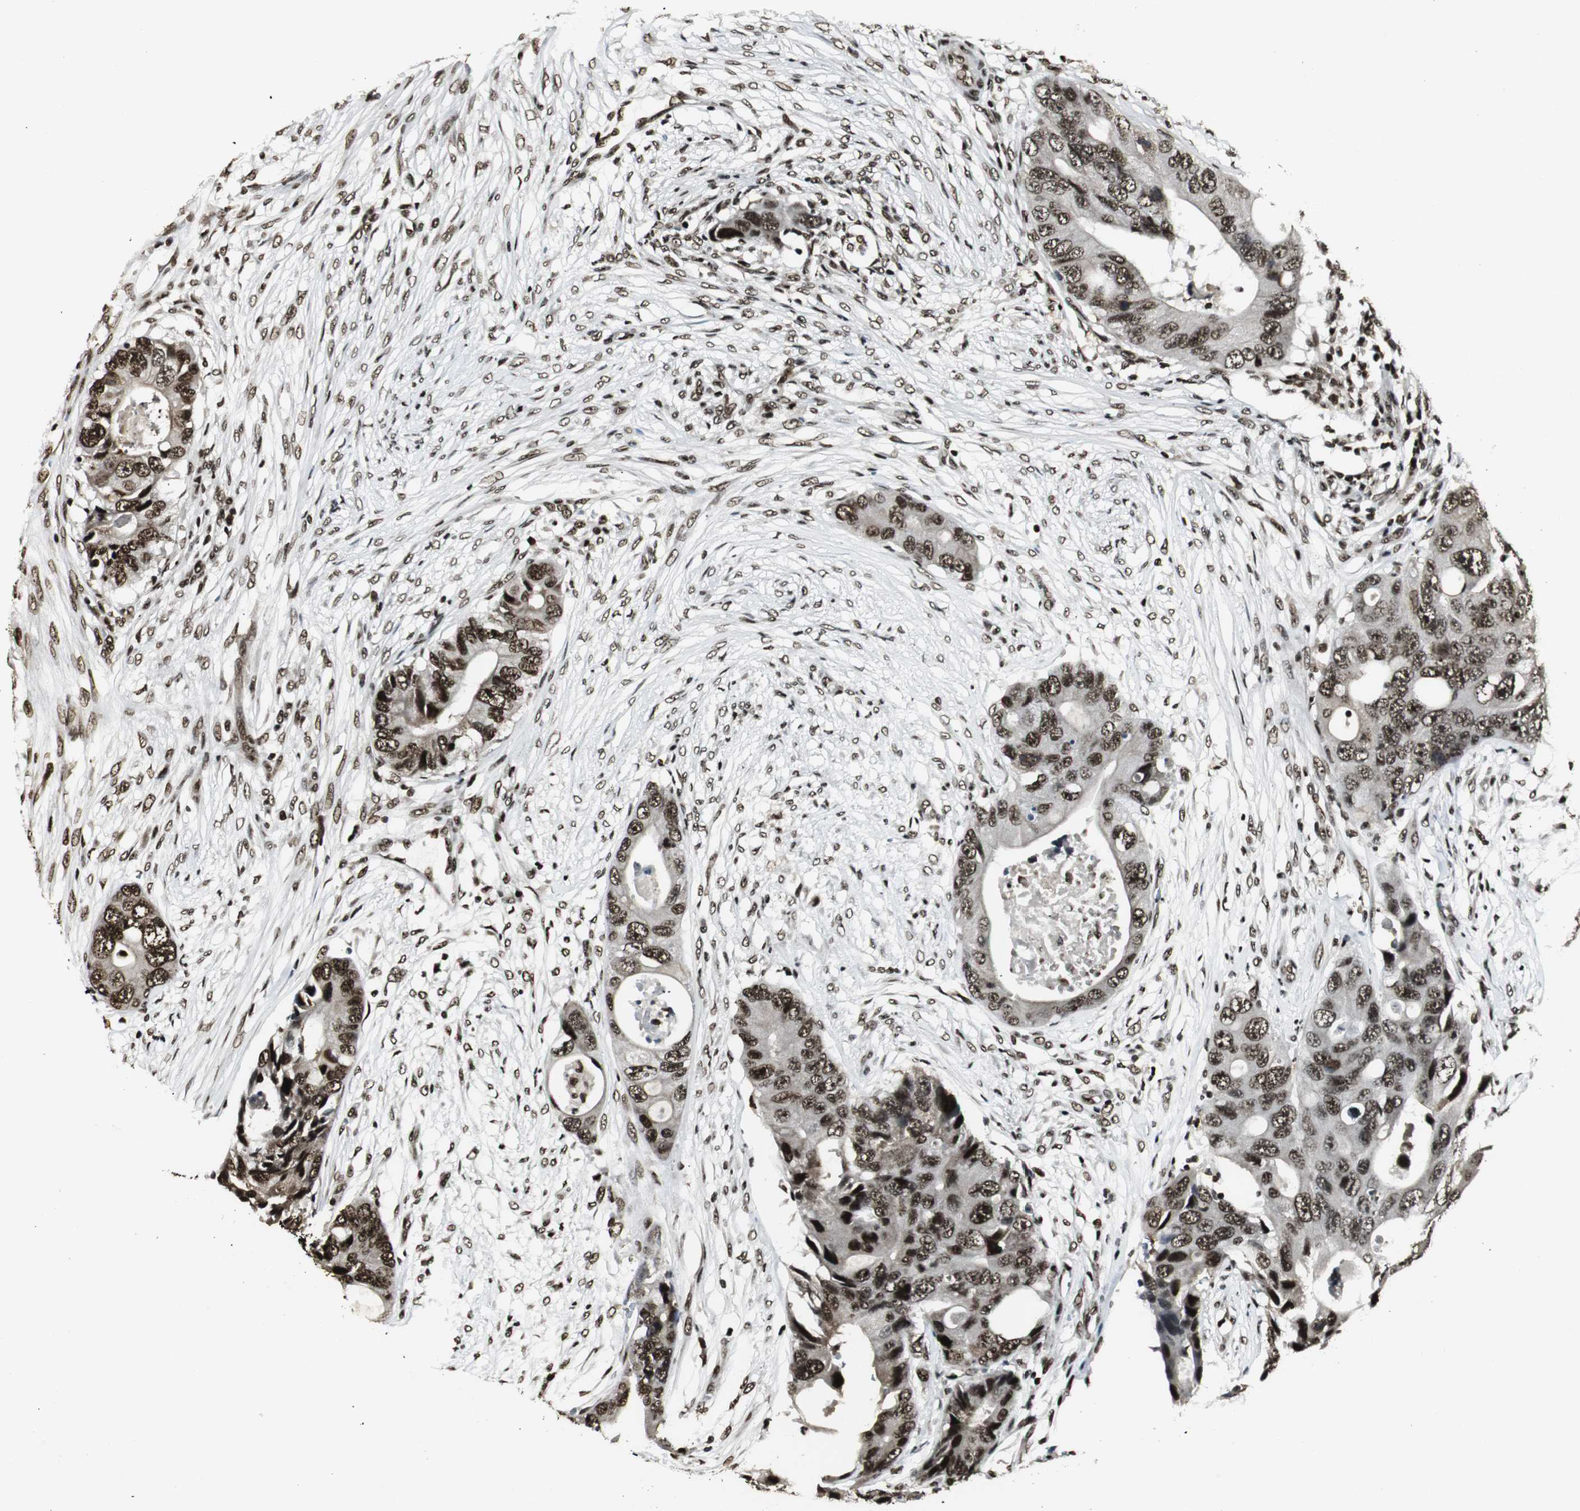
{"staining": {"intensity": "strong", "quantity": ">75%", "location": "nuclear"}, "tissue": "colorectal cancer", "cell_type": "Tumor cells", "image_type": "cancer", "snomed": [{"axis": "morphology", "description": "Adenocarcinoma, NOS"}, {"axis": "topography", "description": "Colon"}], "caption": "Brown immunohistochemical staining in colorectal cancer shows strong nuclear positivity in about >75% of tumor cells. (Brightfield microscopy of DAB IHC at high magnification).", "gene": "PARN", "patient": {"sex": "male", "age": 71}}